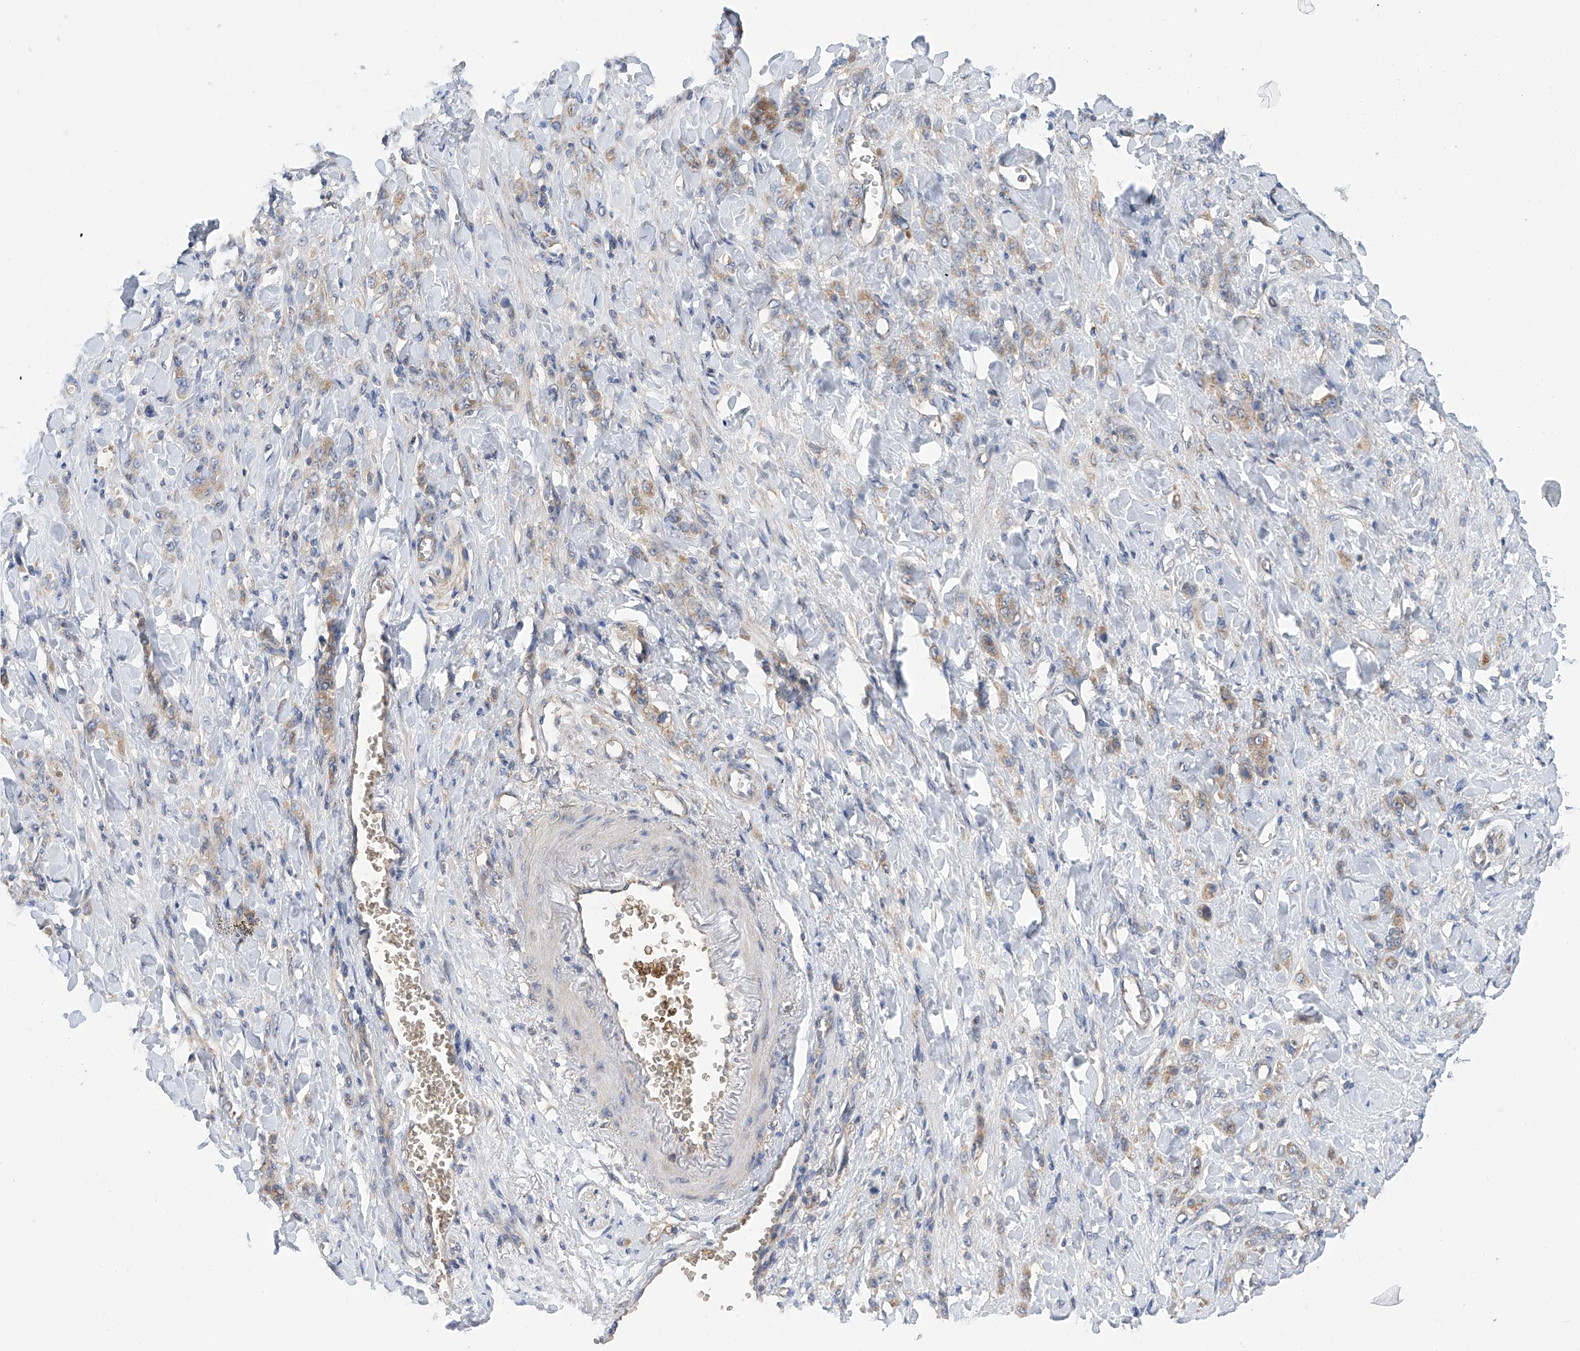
{"staining": {"intensity": "weak", "quantity": ">75%", "location": "cytoplasmic/membranous"}, "tissue": "stomach cancer", "cell_type": "Tumor cells", "image_type": "cancer", "snomed": [{"axis": "morphology", "description": "Normal tissue, NOS"}, {"axis": "morphology", "description": "Adenocarcinoma, NOS"}, {"axis": "topography", "description": "Stomach"}], "caption": "Immunohistochemistry histopathology image of neoplastic tissue: human stomach adenocarcinoma stained using IHC shows low levels of weak protein expression localized specifically in the cytoplasmic/membranous of tumor cells, appearing as a cytoplasmic/membranous brown color.", "gene": "P2RX7", "patient": {"sex": "male", "age": 82}}